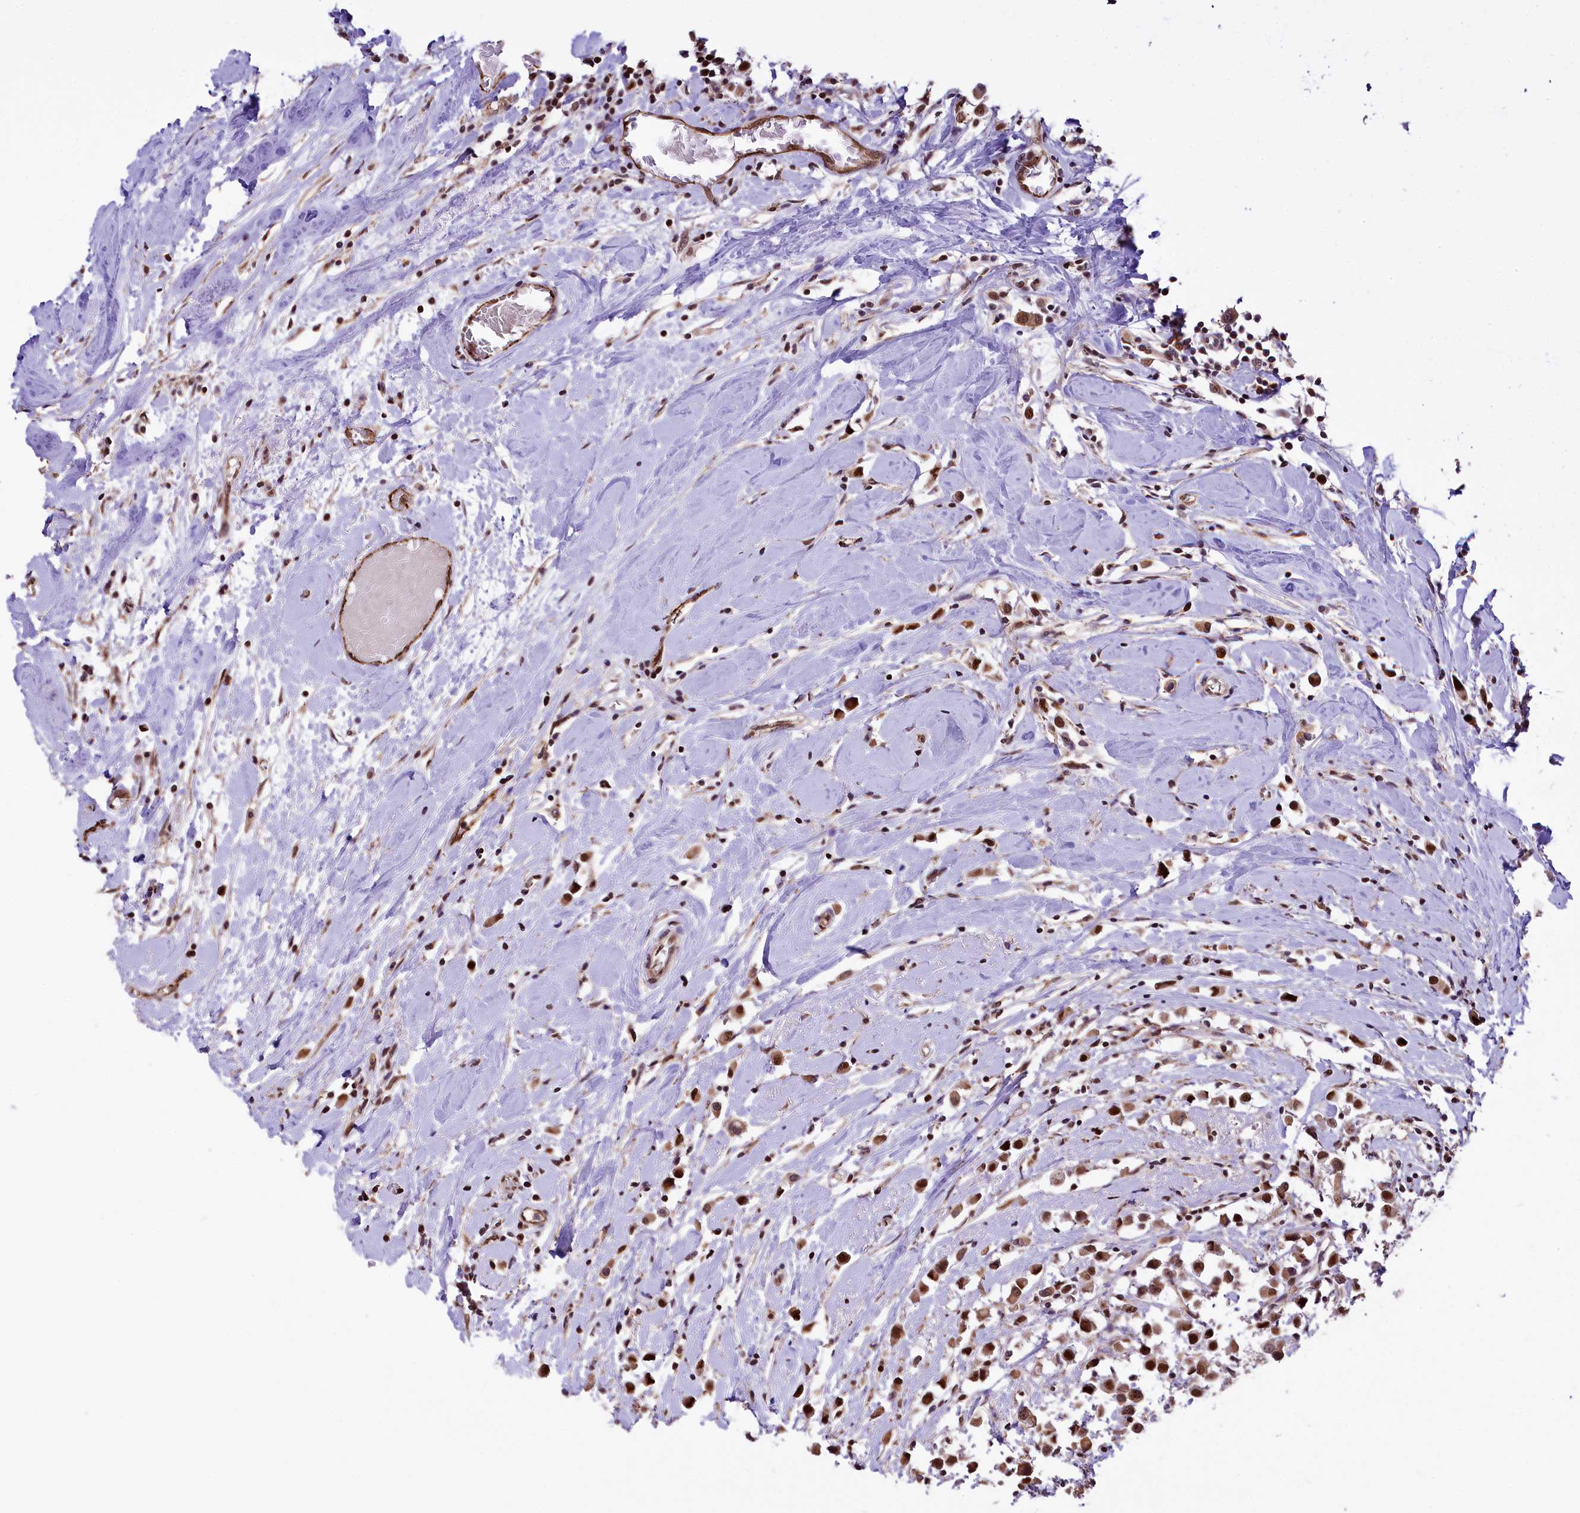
{"staining": {"intensity": "moderate", "quantity": ">75%", "location": "cytoplasmic/membranous,nuclear"}, "tissue": "breast cancer", "cell_type": "Tumor cells", "image_type": "cancer", "snomed": [{"axis": "morphology", "description": "Duct carcinoma"}, {"axis": "topography", "description": "Breast"}], "caption": "Approximately >75% of tumor cells in human infiltrating ductal carcinoma (breast) exhibit moderate cytoplasmic/membranous and nuclear protein positivity as visualized by brown immunohistochemical staining.", "gene": "MRPL54", "patient": {"sex": "female", "age": 61}}